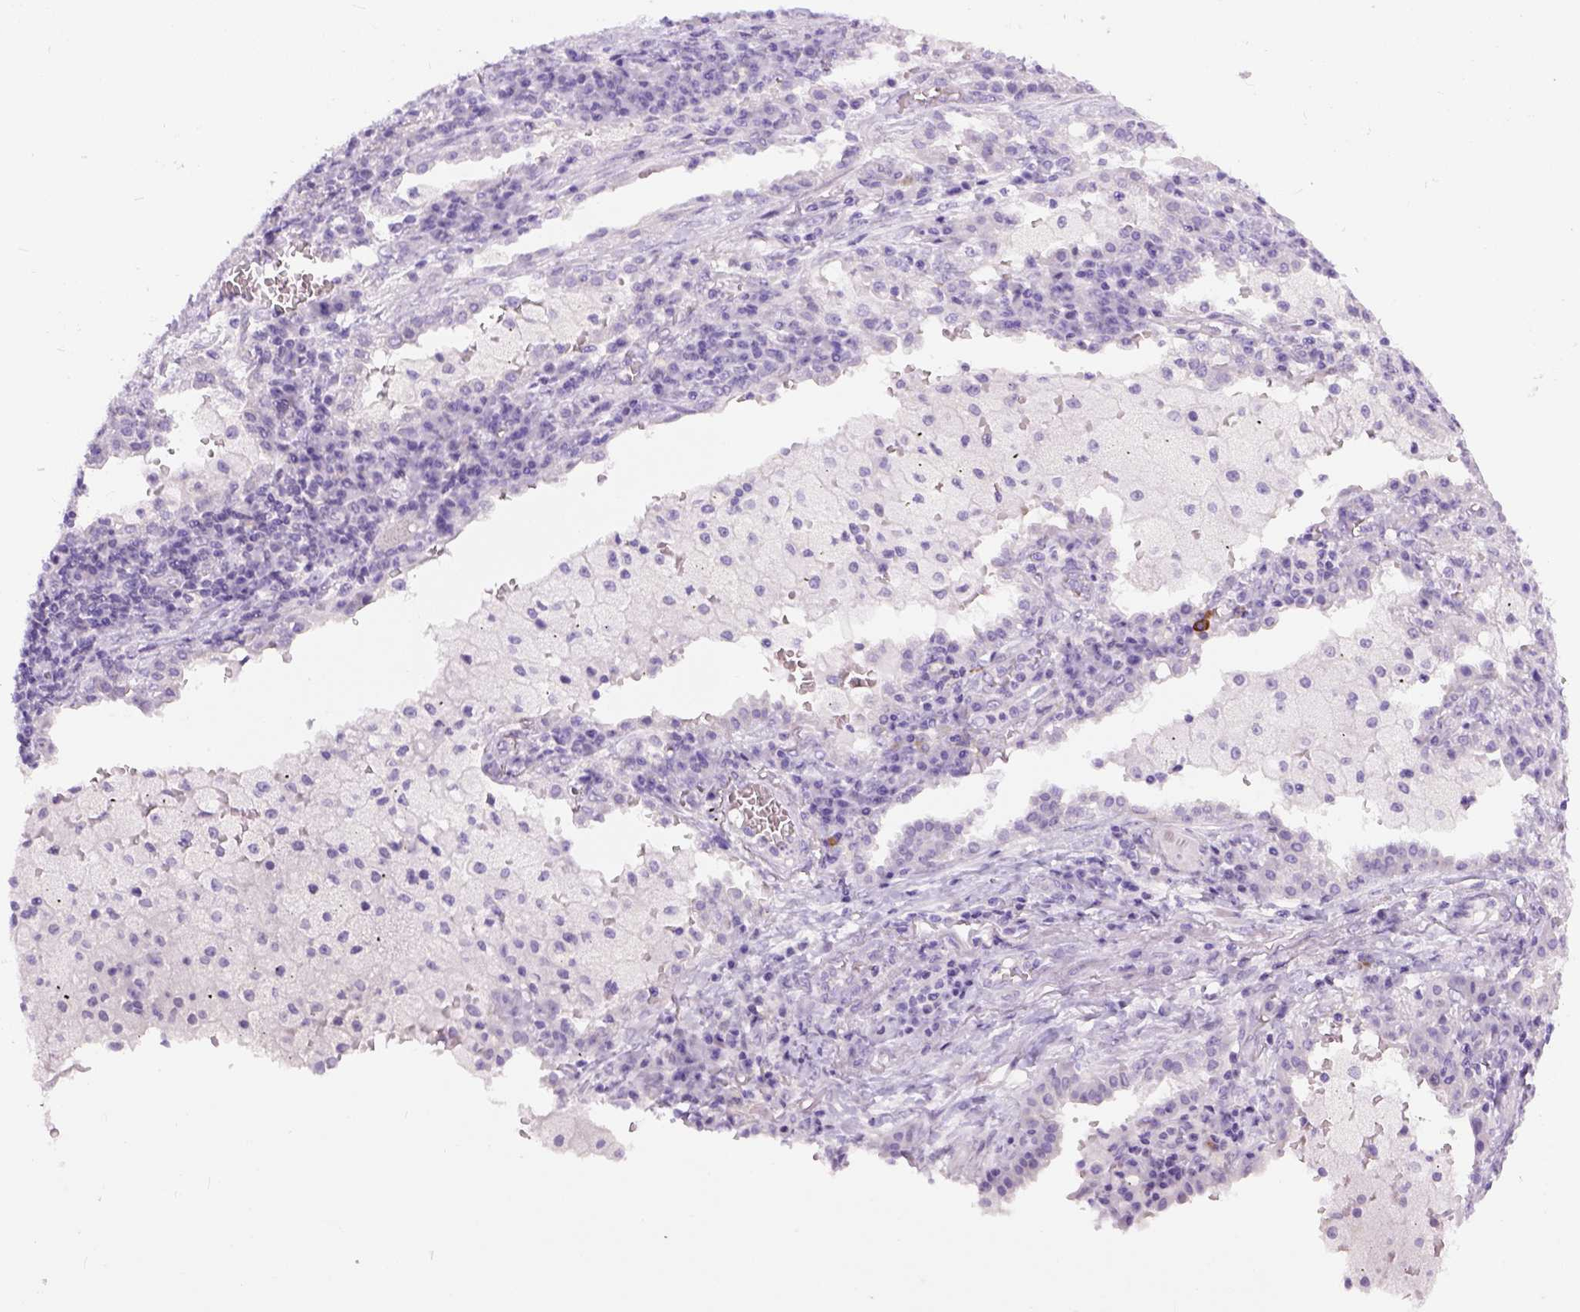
{"staining": {"intensity": "negative", "quantity": "none", "location": "none"}, "tissue": "lung cancer", "cell_type": "Tumor cells", "image_type": "cancer", "snomed": [{"axis": "morphology", "description": "Adenocarcinoma, NOS"}, {"axis": "topography", "description": "Lung"}], "caption": "This is a photomicrograph of IHC staining of adenocarcinoma (lung), which shows no expression in tumor cells.", "gene": "FAM184B", "patient": {"sex": "male", "age": 57}}